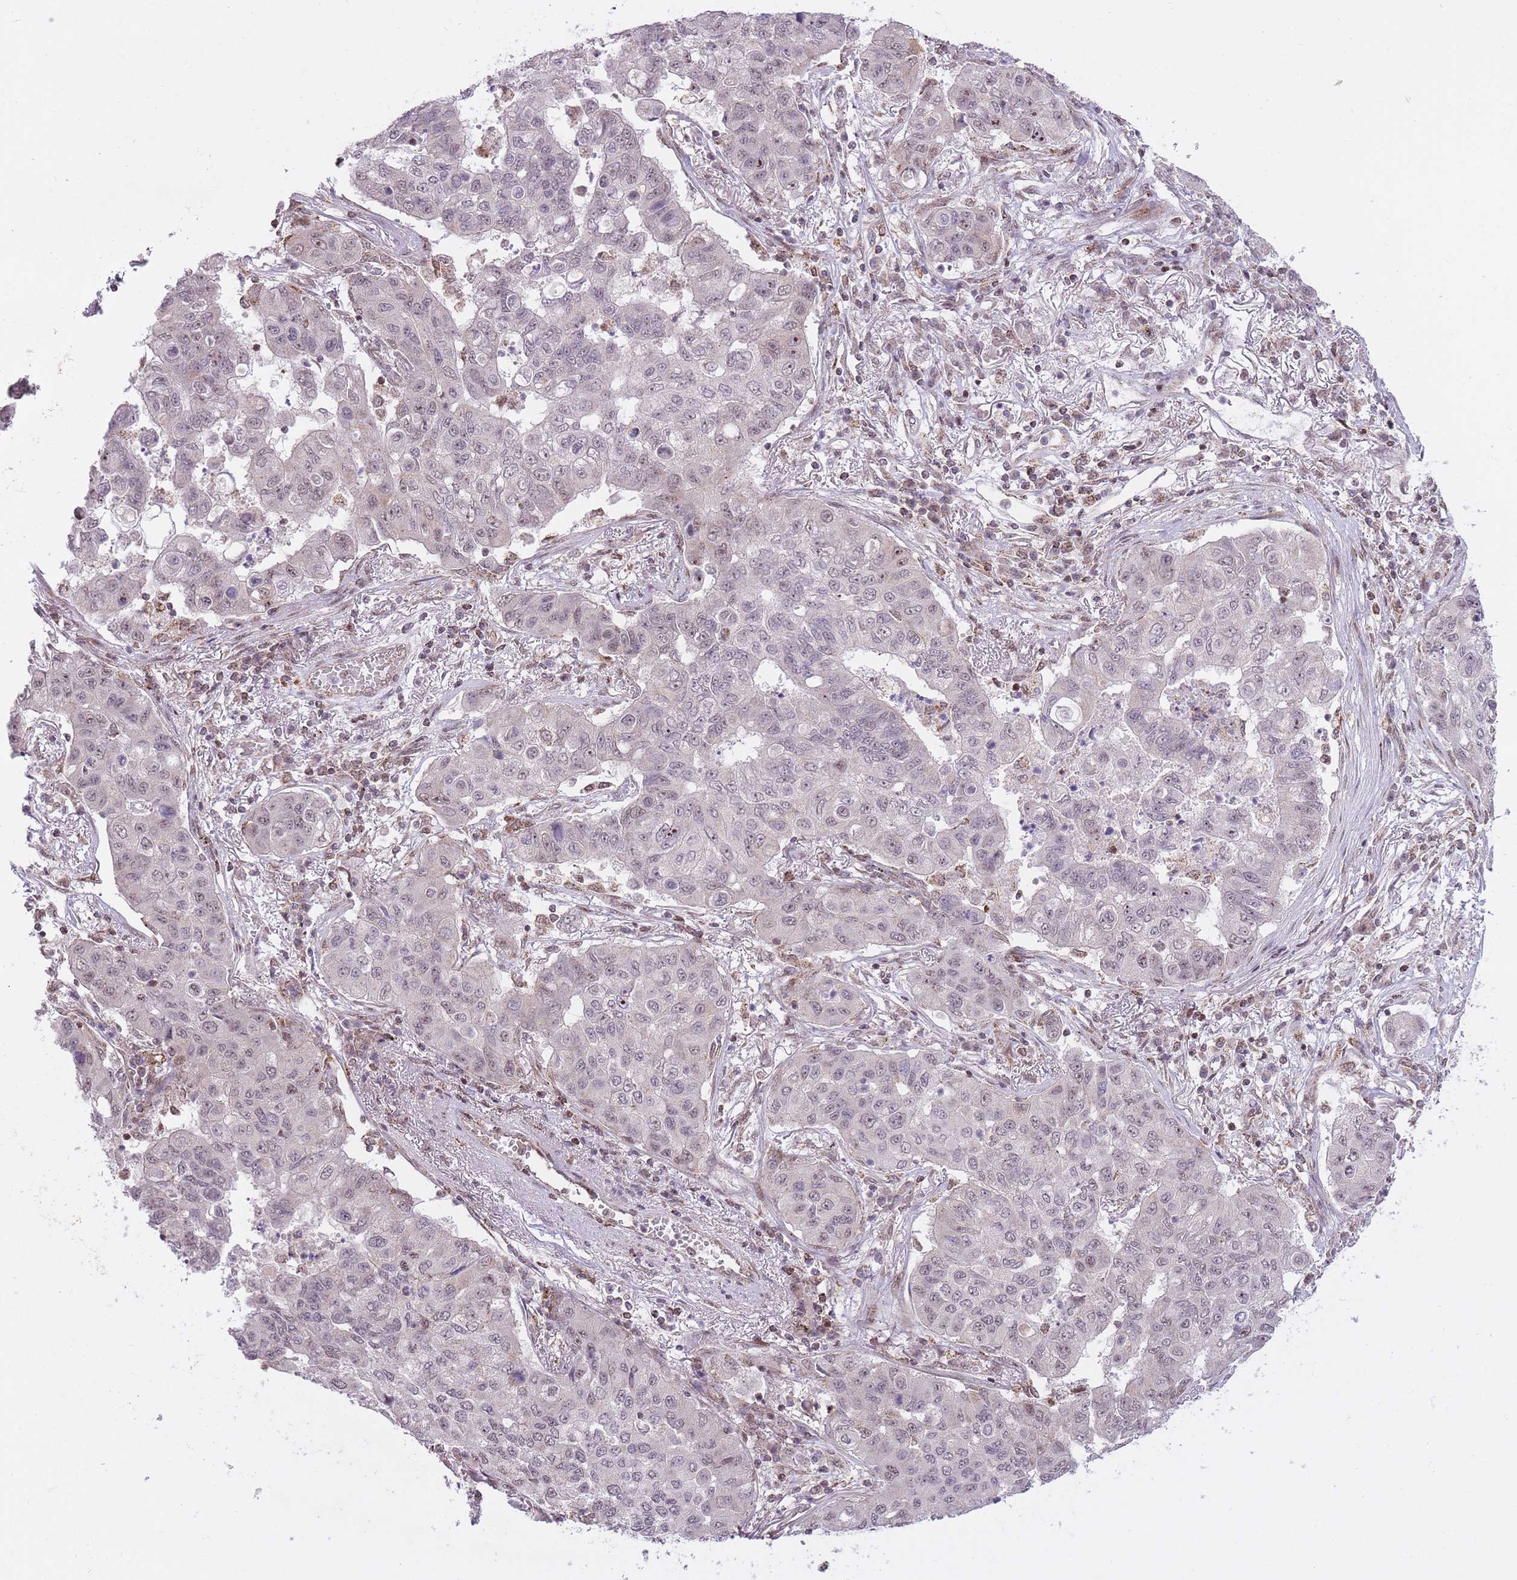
{"staining": {"intensity": "weak", "quantity": "<25%", "location": "cytoplasmic/membranous"}, "tissue": "lung cancer", "cell_type": "Tumor cells", "image_type": "cancer", "snomed": [{"axis": "morphology", "description": "Squamous cell carcinoma, NOS"}, {"axis": "topography", "description": "Lung"}], "caption": "This is a histopathology image of immunohistochemistry (IHC) staining of lung squamous cell carcinoma, which shows no positivity in tumor cells.", "gene": "DPYSL4", "patient": {"sex": "male", "age": 74}}